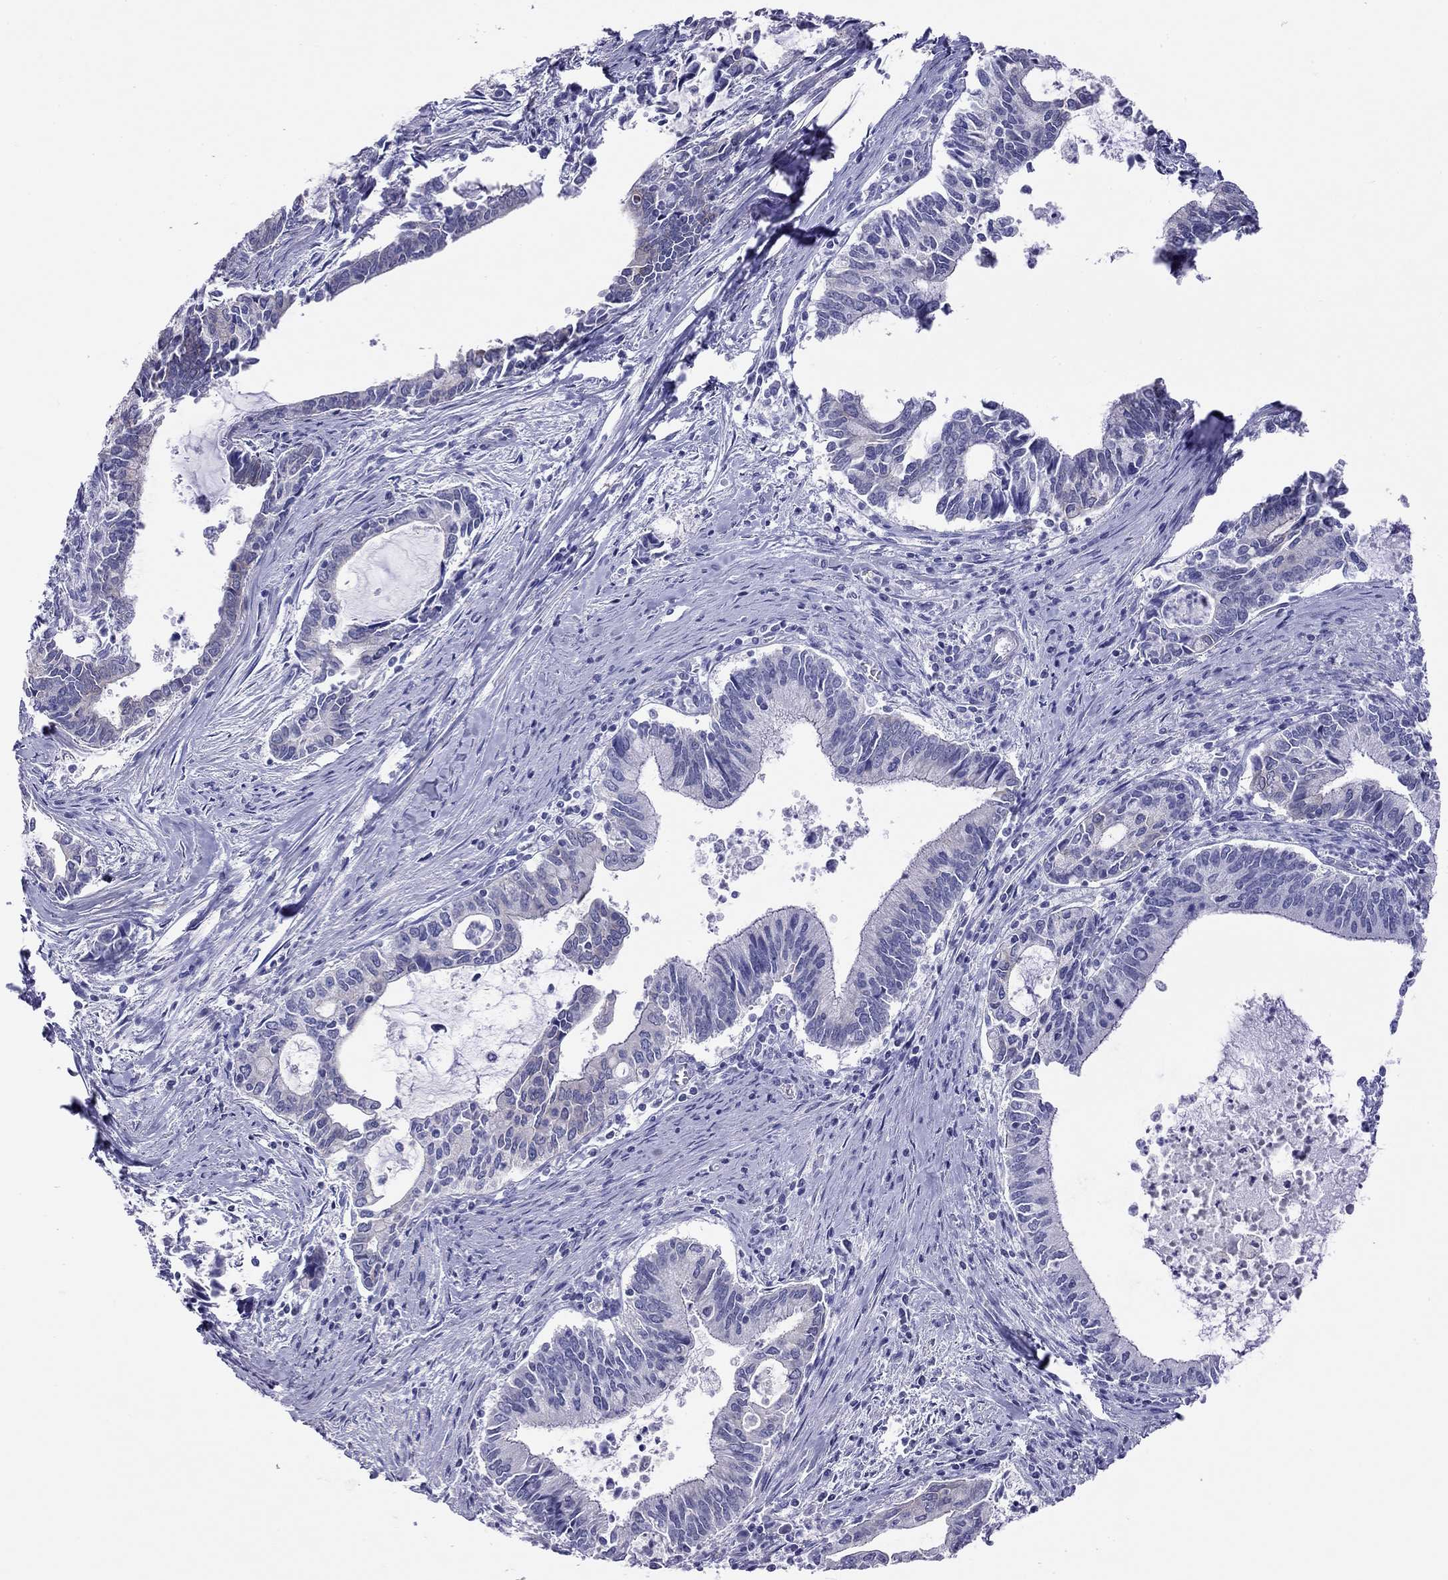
{"staining": {"intensity": "negative", "quantity": "none", "location": "none"}, "tissue": "cervical cancer", "cell_type": "Tumor cells", "image_type": "cancer", "snomed": [{"axis": "morphology", "description": "Adenocarcinoma, NOS"}, {"axis": "topography", "description": "Cervix"}], "caption": "Human adenocarcinoma (cervical) stained for a protein using immunohistochemistry (IHC) displays no expression in tumor cells.", "gene": "MYMX", "patient": {"sex": "female", "age": 42}}